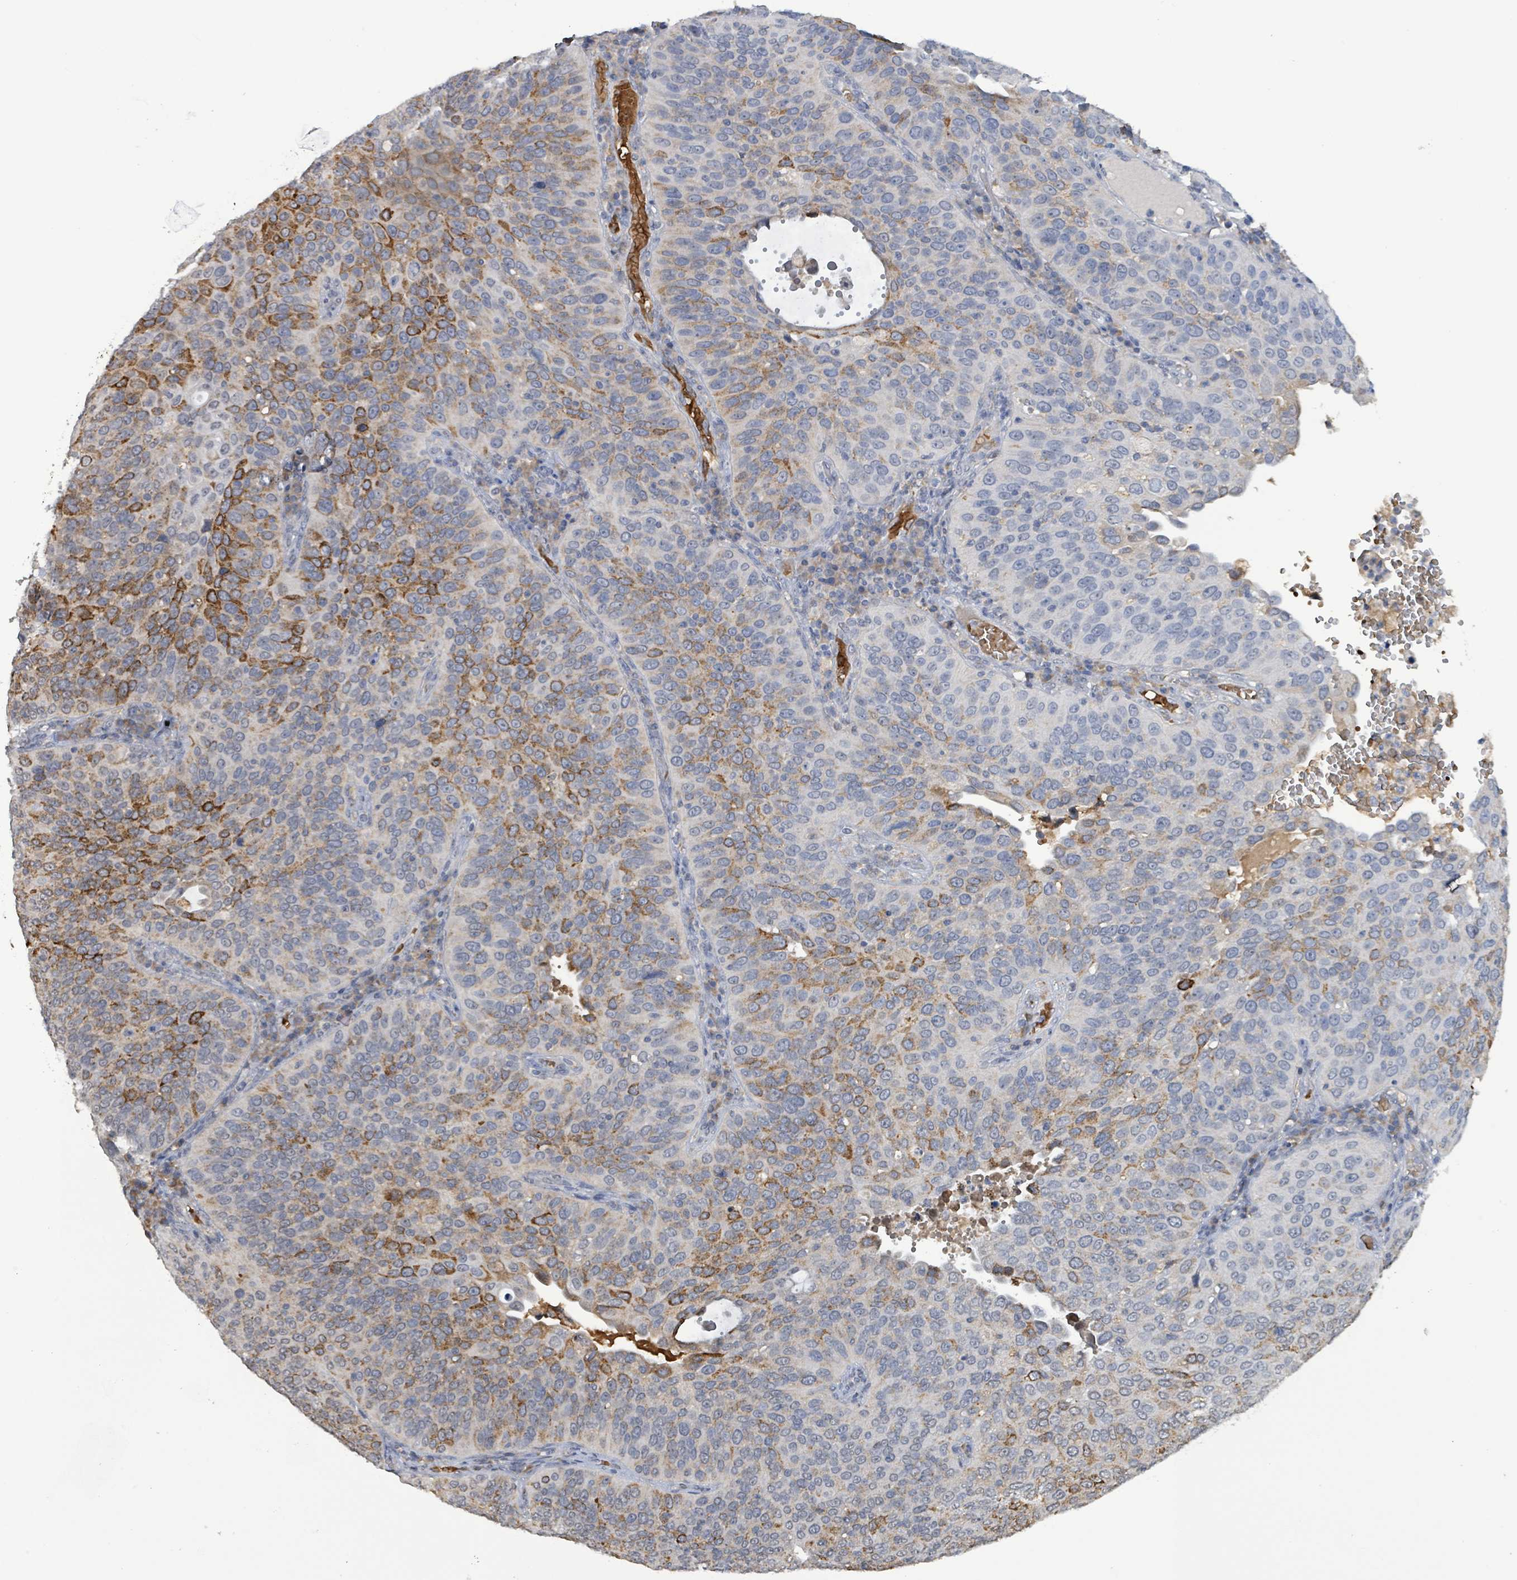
{"staining": {"intensity": "moderate", "quantity": "25%-75%", "location": "cytoplasmic/membranous"}, "tissue": "cervical cancer", "cell_type": "Tumor cells", "image_type": "cancer", "snomed": [{"axis": "morphology", "description": "Squamous cell carcinoma, NOS"}, {"axis": "topography", "description": "Cervix"}], "caption": "Protein expression analysis of human cervical cancer (squamous cell carcinoma) reveals moderate cytoplasmic/membranous expression in approximately 25%-75% of tumor cells. (DAB (3,3'-diaminobenzidine) = brown stain, brightfield microscopy at high magnification).", "gene": "SEBOX", "patient": {"sex": "female", "age": 36}}